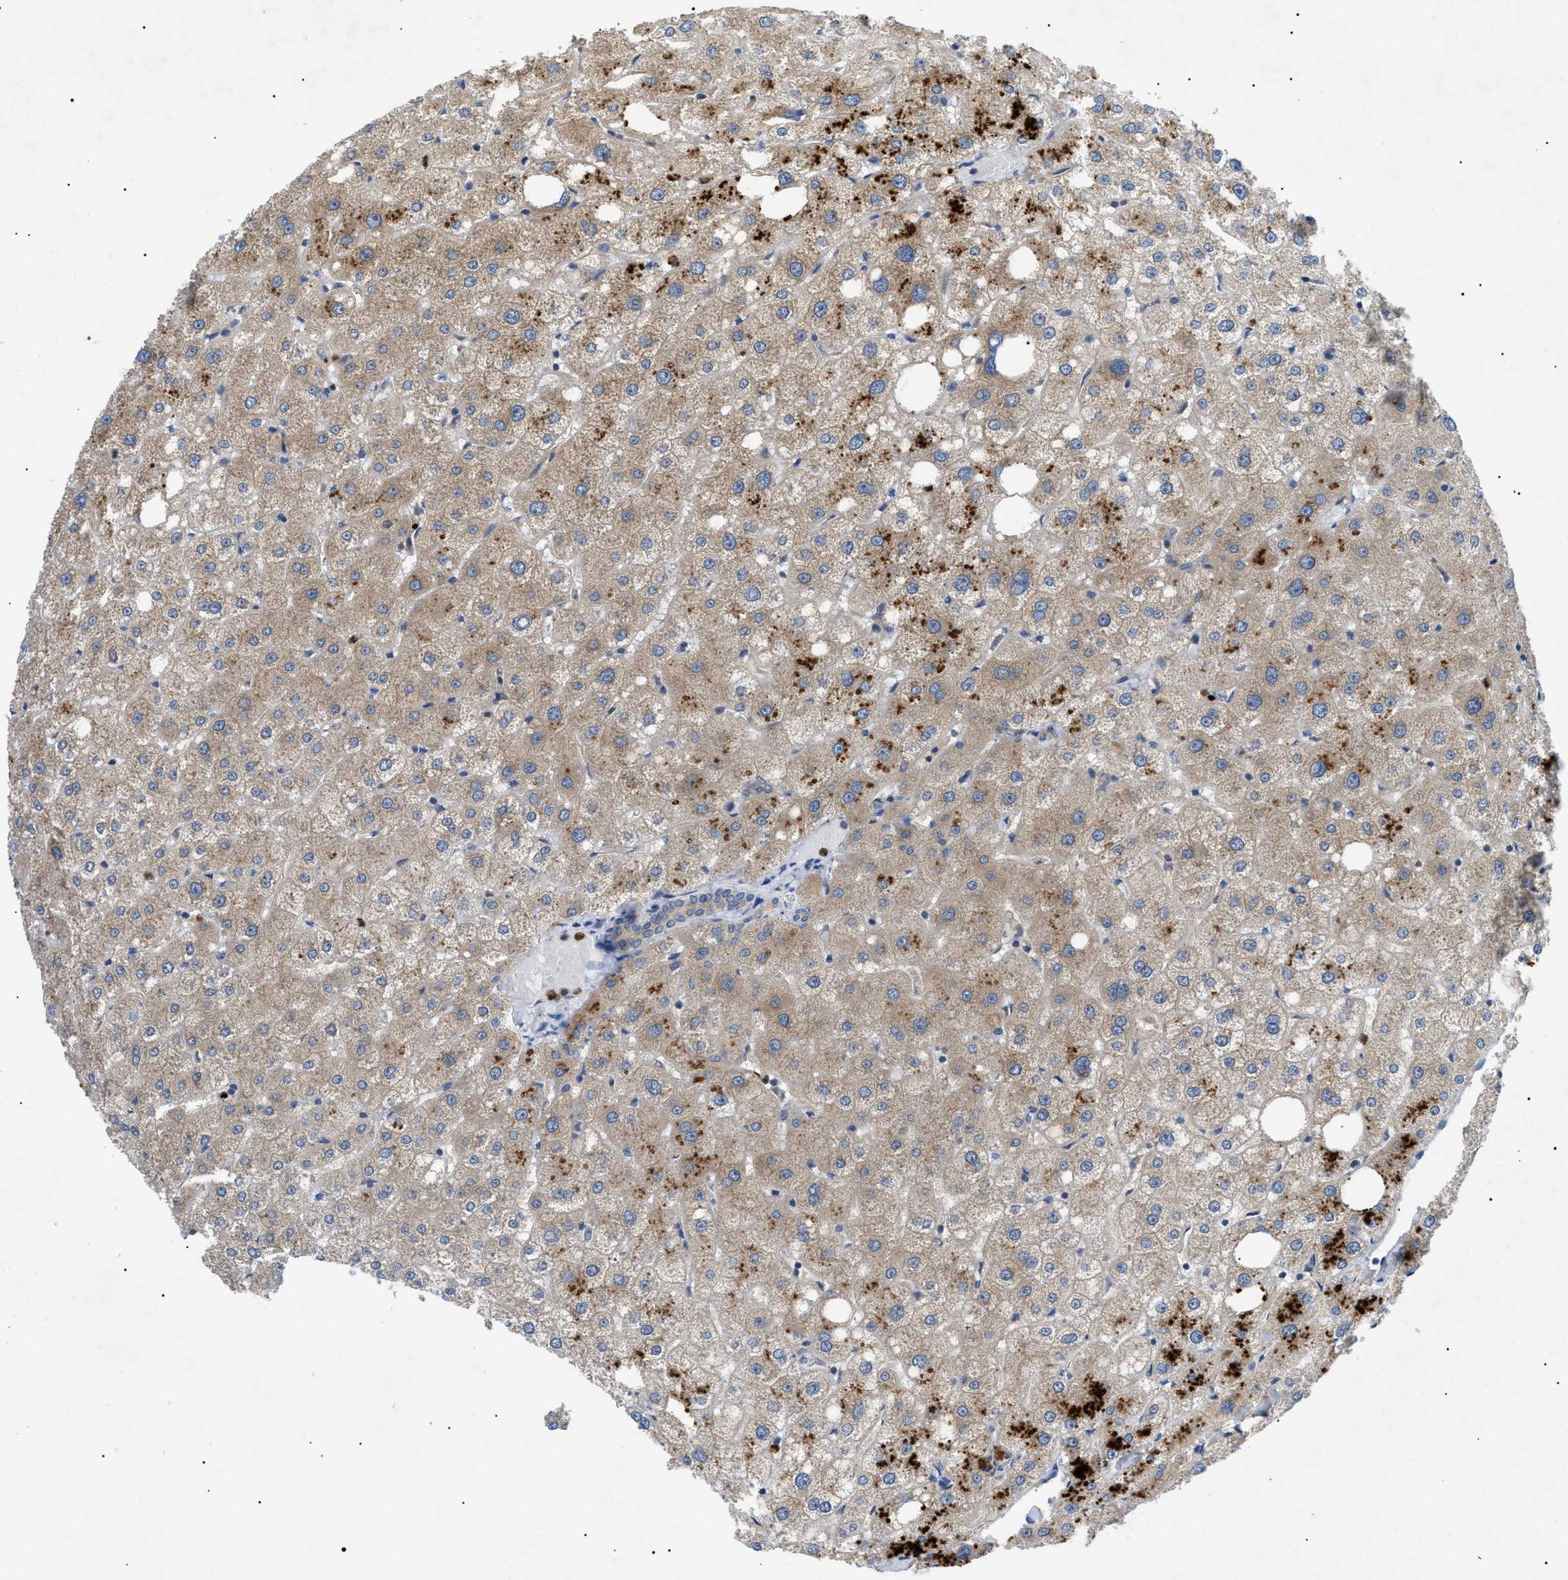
{"staining": {"intensity": "negative", "quantity": "none", "location": "none"}, "tissue": "liver", "cell_type": "Cholangiocytes", "image_type": "normal", "snomed": [{"axis": "morphology", "description": "Normal tissue, NOS"}, {"axis": "topography", "description": "Liver"}], "caption": "Immunohistochemistry photomicrograph of normal human liver stained for a protein (brown), which displays no positivity in cholangiocytes. Nuclei are stained in blue.", "gene": "RIPK1", "patient": {"sex": "male", "age": 73}}